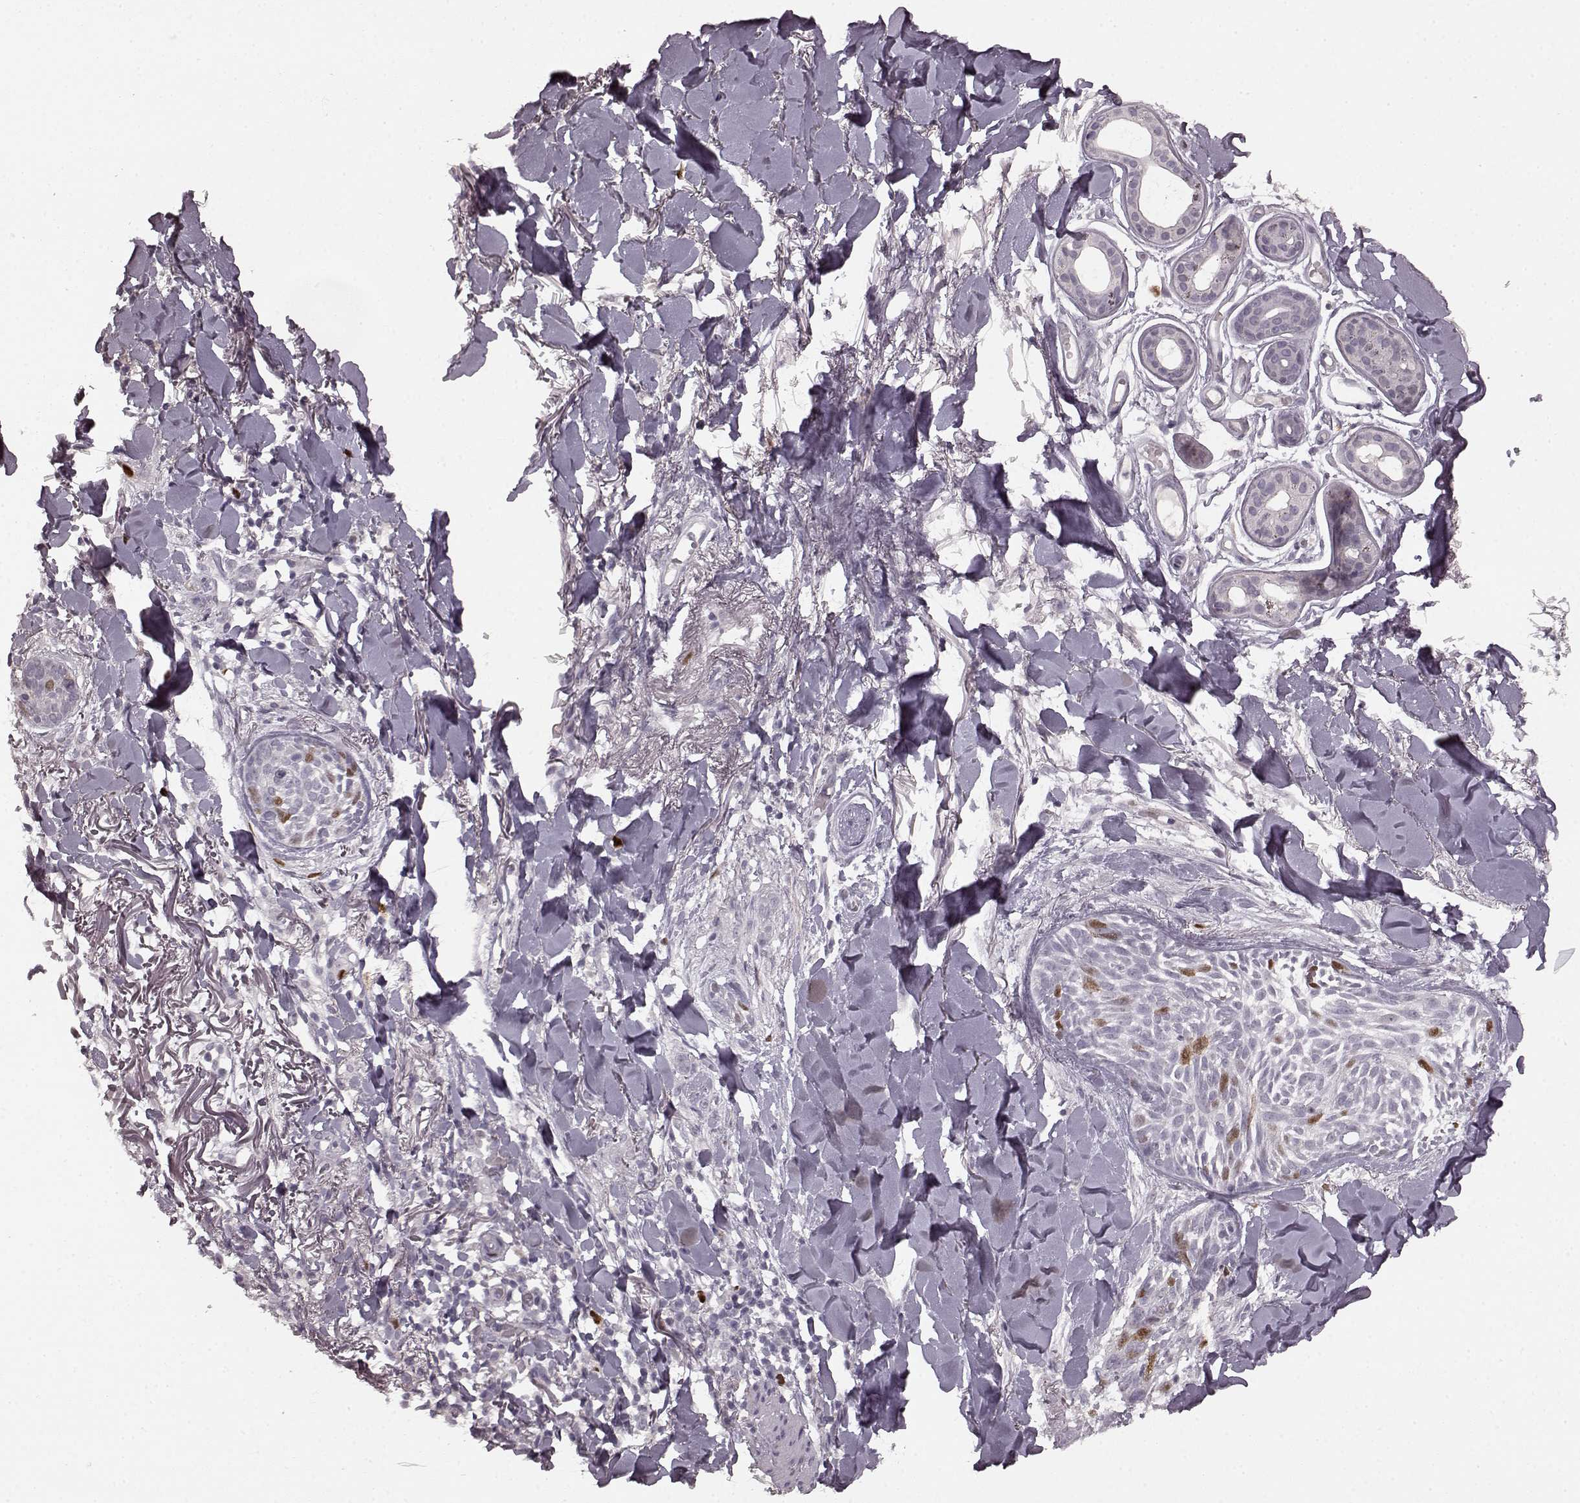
{"staining": {"intensity": "moderate", "quantity": "<25%", "location": "nuclear"}, "tissue": "skin cancer", "cell_type": "Tumor cells", "image_type": "cancer", "snomed": [{"axis": "morphology", "description": "Normal tissue, NOS"}, {"axis": "morphology", "description": "Basal cell carcinoma"}, {"axis": "topography", "description": "Skin"}], "caption": "High-power microscopy captured an immunohistochemistry (IHC) micrograph of skin cancer, revealing moderate nuclear positivity in approximately <25% of tumor cells. (DAB (3,3'-diaminobenzidine) IHC, brown staining for protein, blue staining for nuclei).", "gene": "CCNA2", "patient": {"sex": "male", "age": 84}}